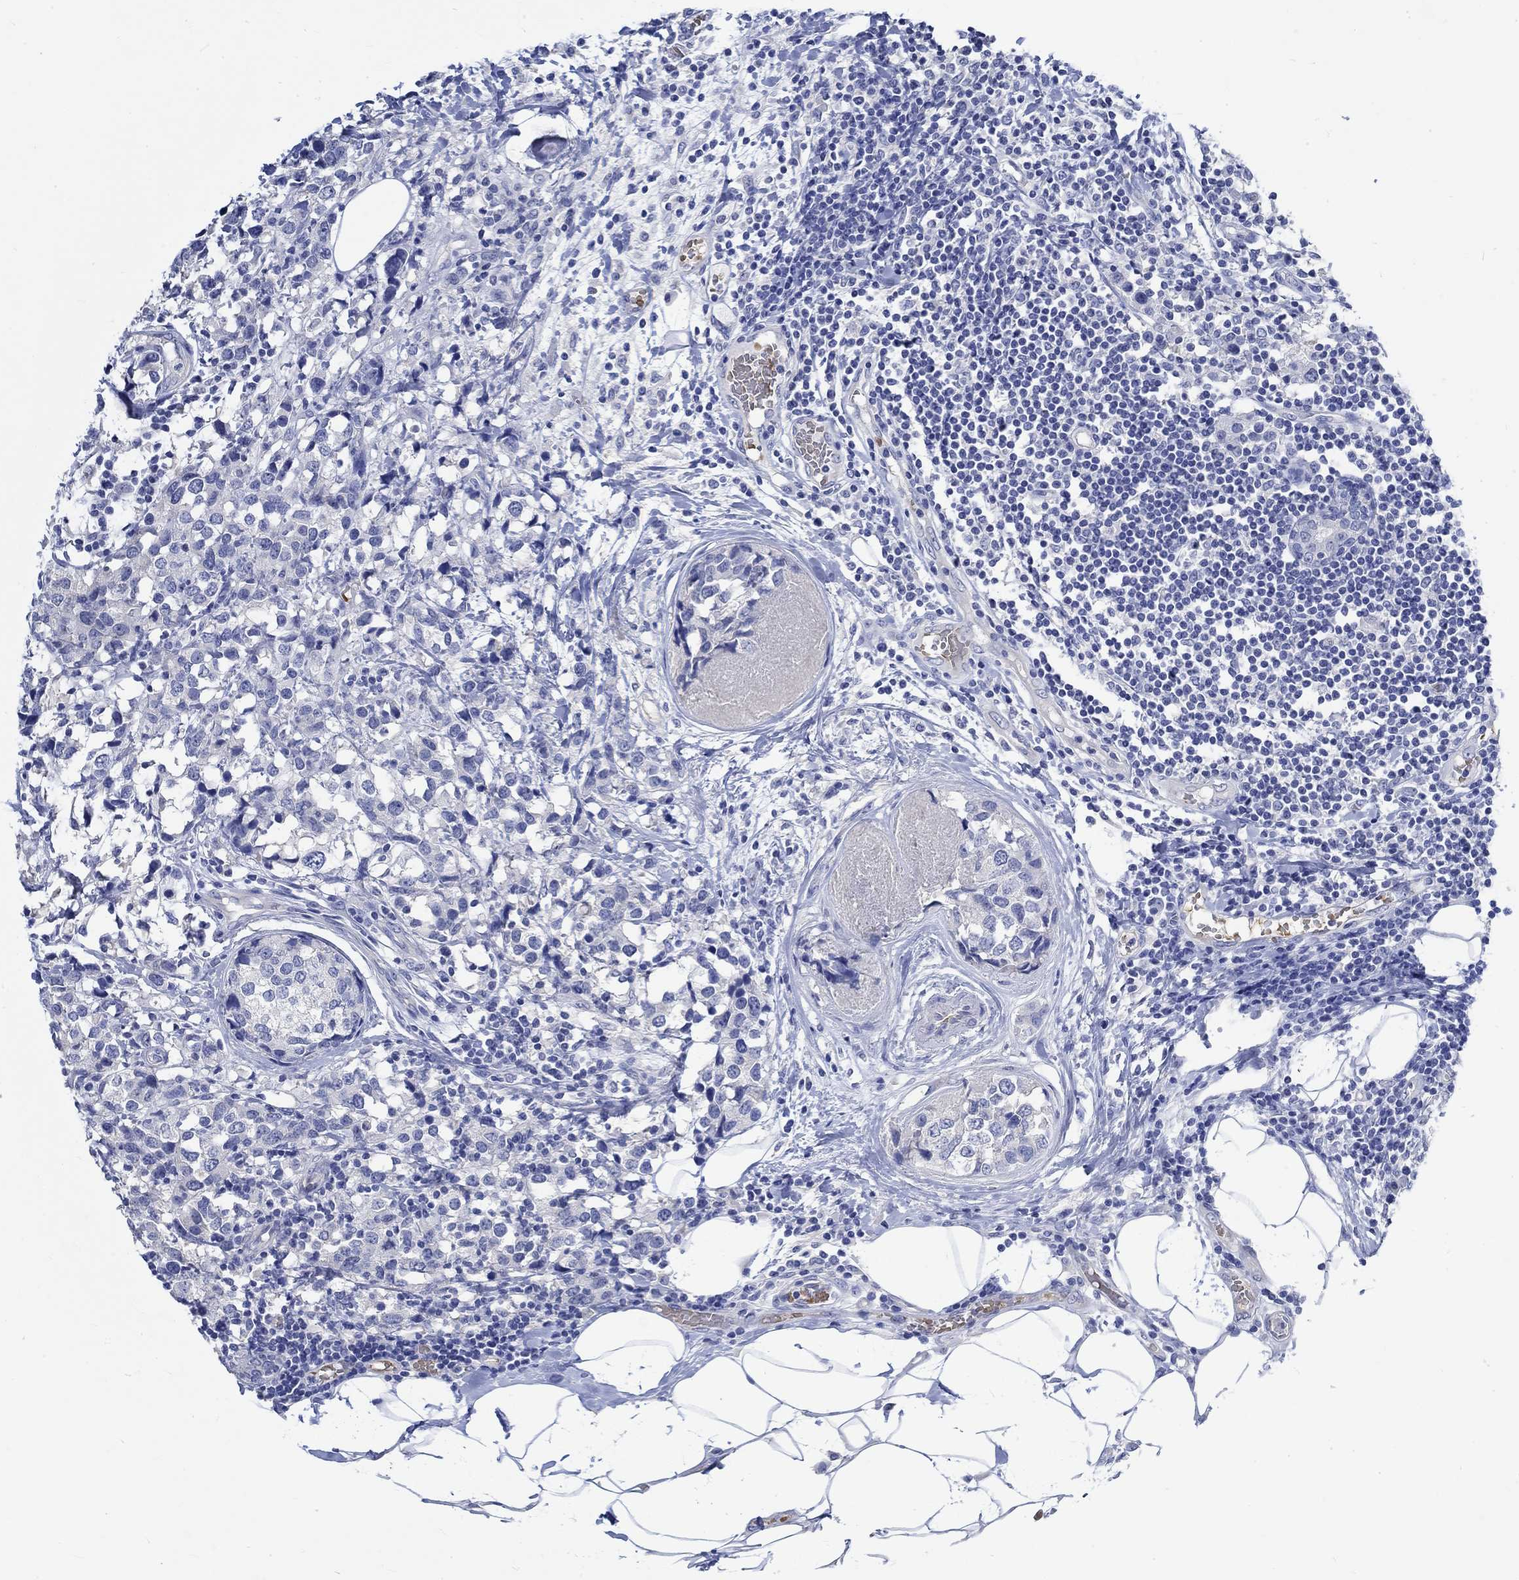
{"staining": {"intensity": "negative", "quantity": "none", "location": "none"}, "tissue": "breast cancer", "cell_type": "Tumor cells", "image_type": "cancer", "snomed": [{"axis": "morphology", "description": "Lobular carcinoma"}, {"axis": "topography", "description": "Breast"}], "caption": "DAB immunohistochemical staining of human lobular carcinoma (breast) shows no significant staining in tumor cells.", "gene": "KCNA1", "patient": {"sex": "female", "age": 59}}